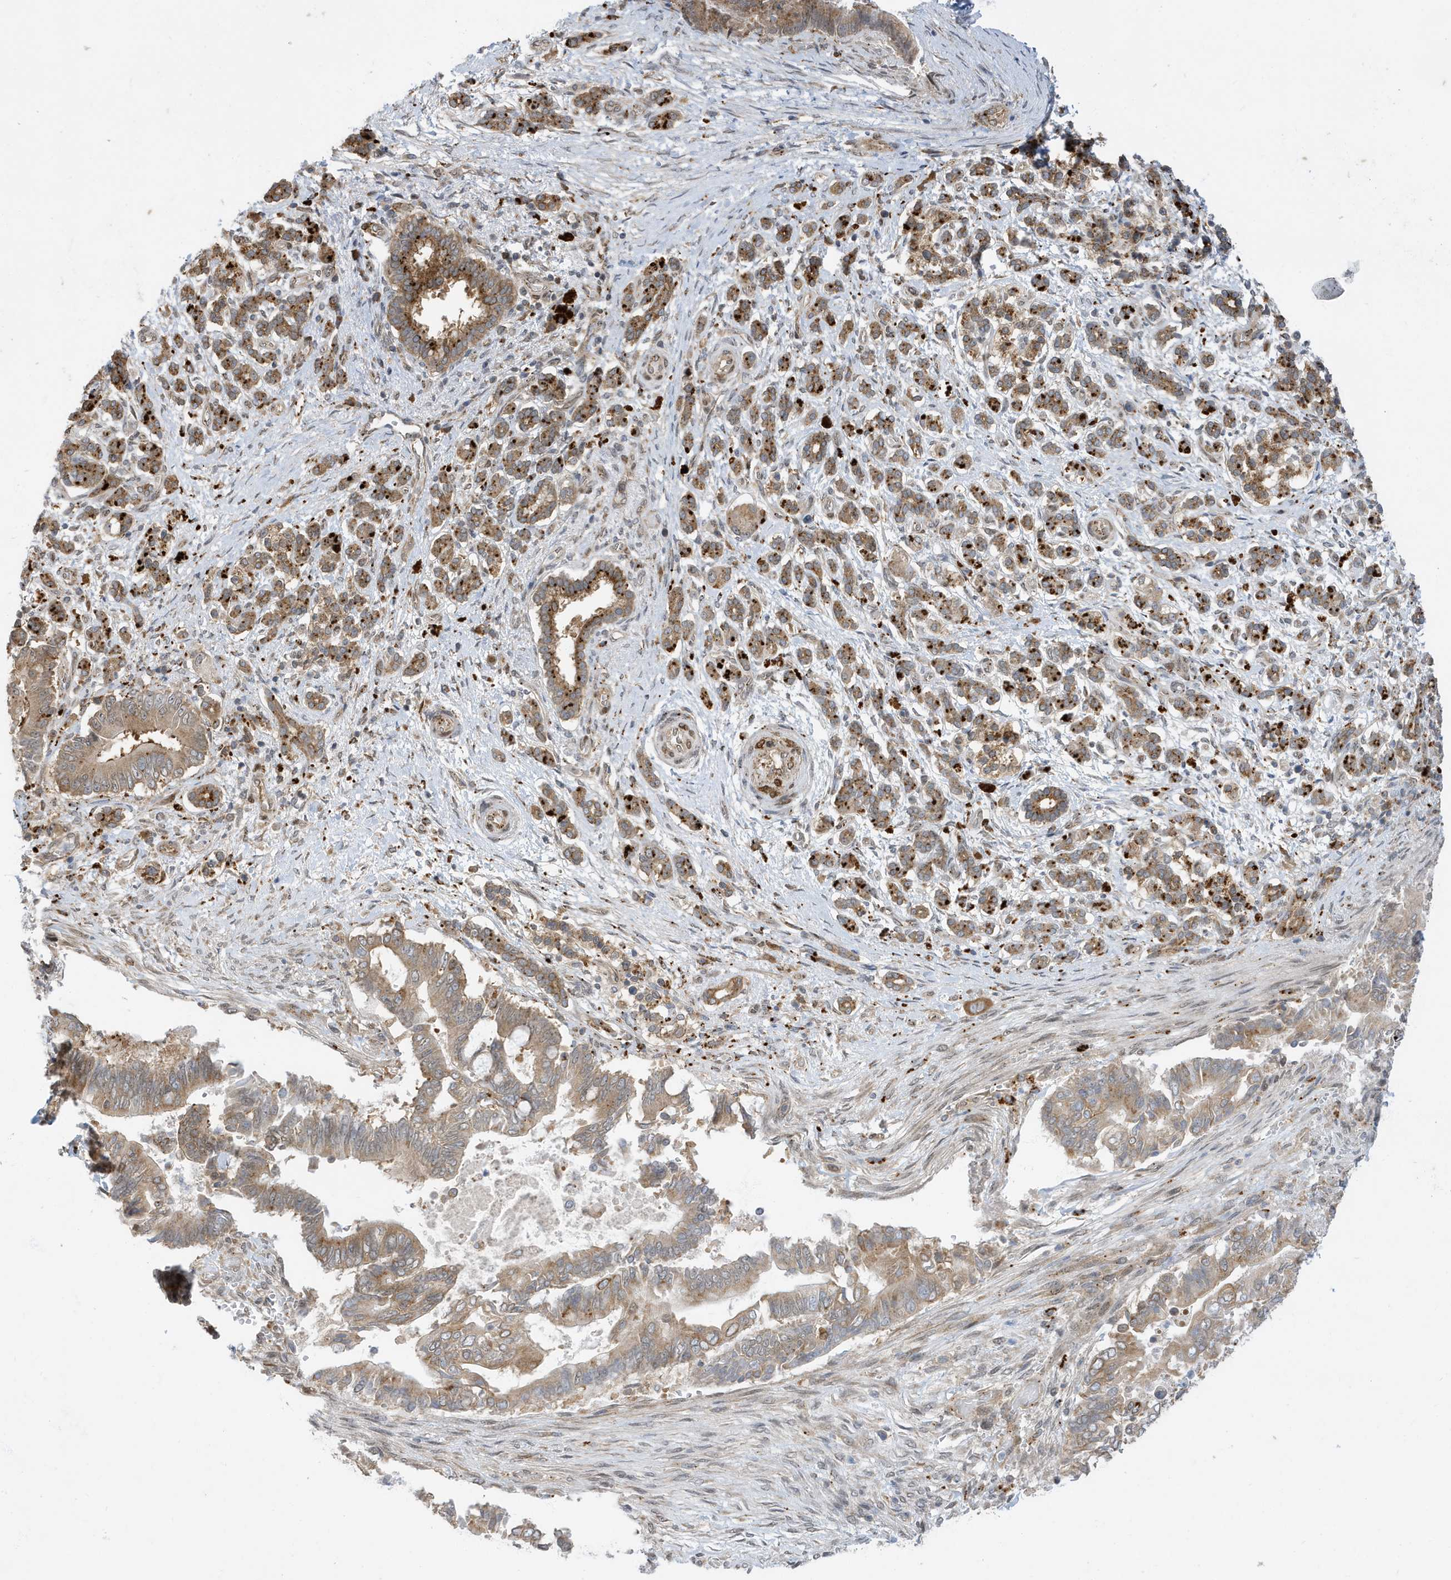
{"staining": {"intensity": "moderate", "quantity": ">75%", "location": "cytoplasmic/membranous"}, "tissue": "pancreatic cancer", "cell_type": "Tumor cells", "image_type": "cancer", "snomed": [{"axis": "morphology", "description": "Adenocarcinoma, NOS"}, {"axis": "topography", "description": "Pancreas"}], "caption": "Human pancreatic cancer (adenocarcinoma) stained for a protein (brown) demonstrates moderate cytoplasmic/membranous positive positivity in about >75% of tumor cells.", "gene": "ZNF507", "patient": {"sex": "male", "age": 68}}